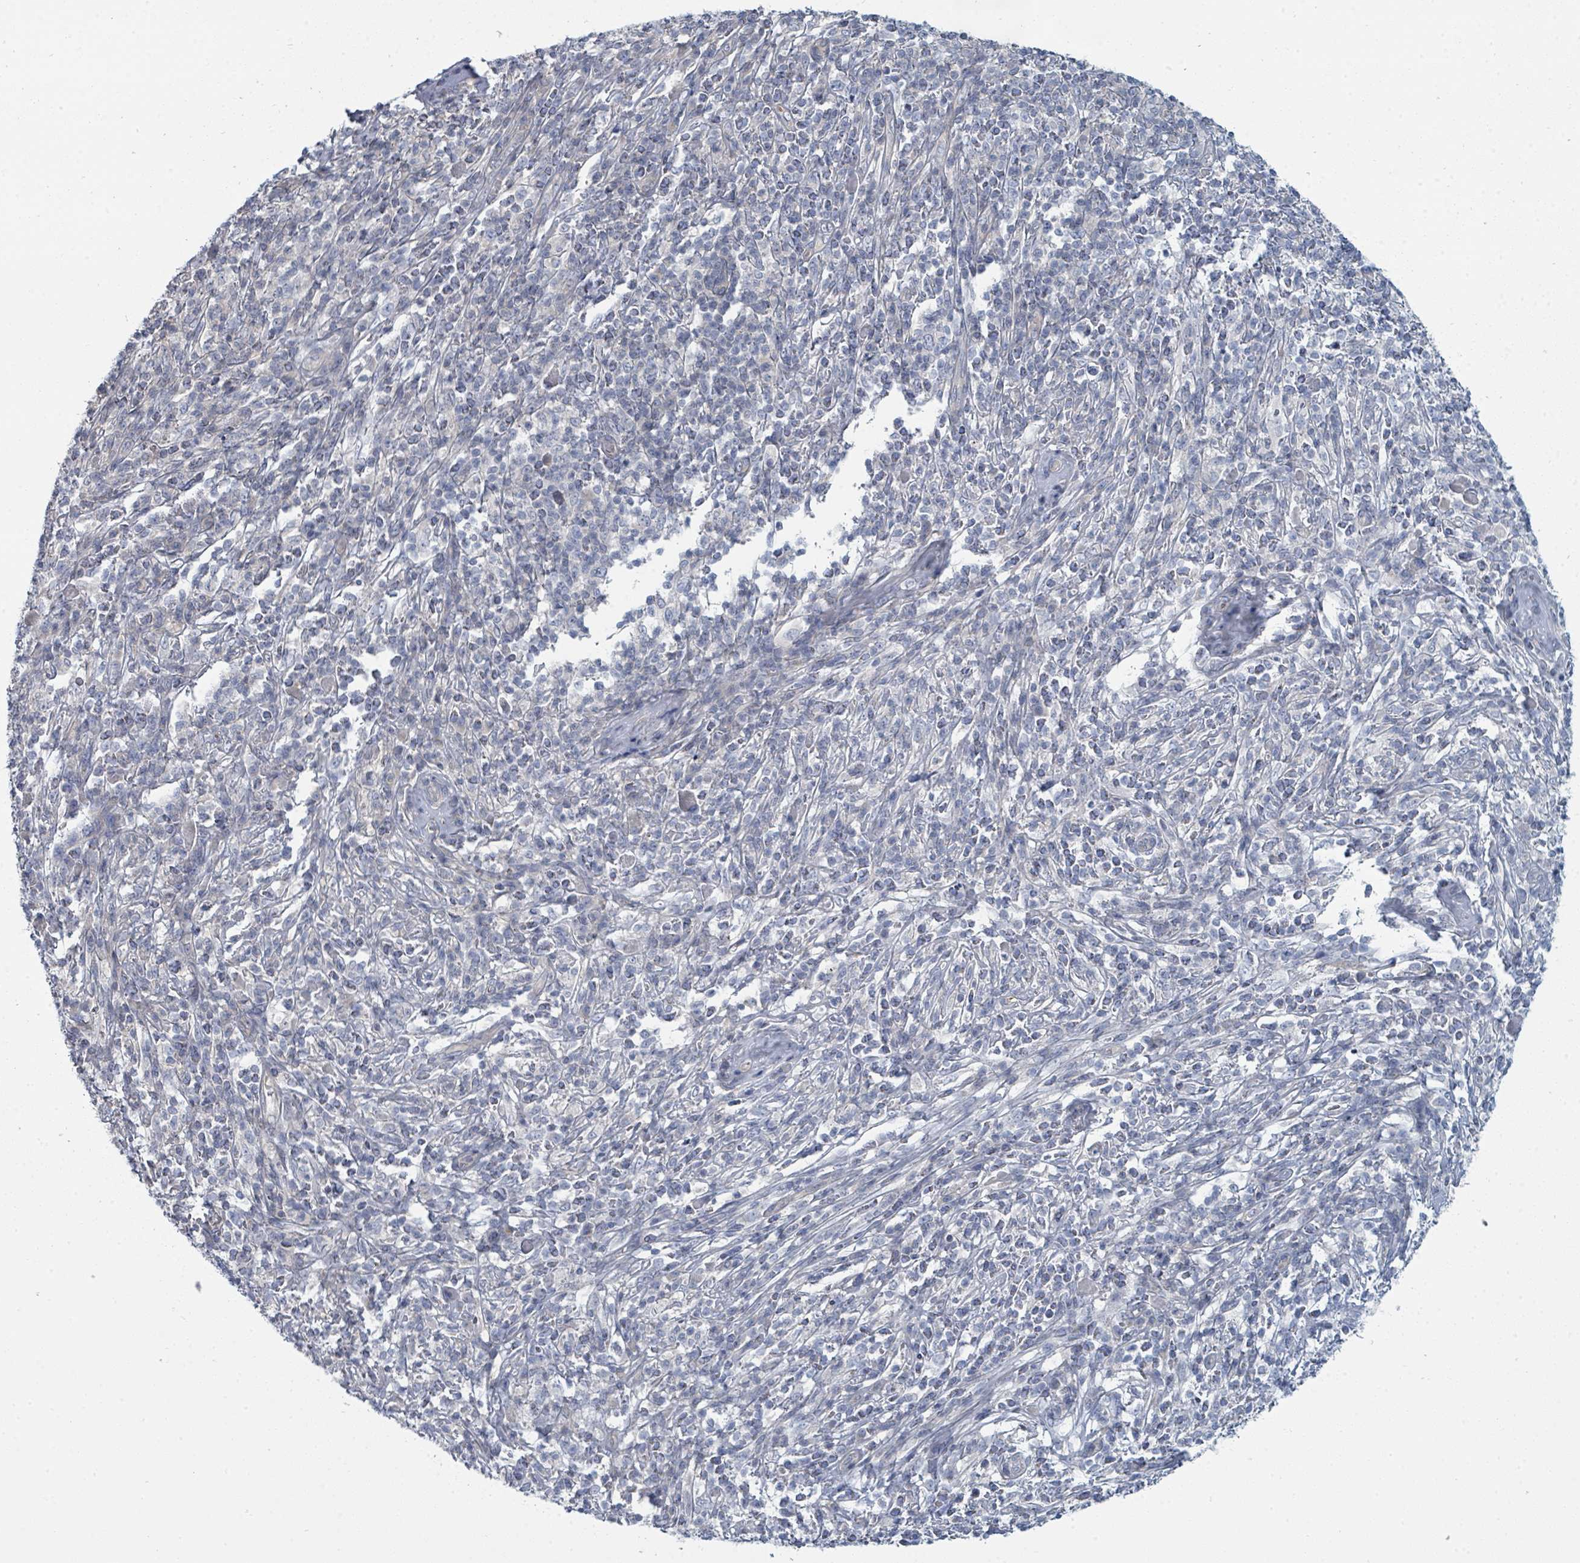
{"staining": {"intensity": "negative", "quantity": "none", "location": "none"}, "tissue": "melanoma", "cell_type": "Tumor cells", "image_type": "cancer", "snomed": [{"axis": "morphology", "description": "Malignant melanoma, NOS"}, {"axis": "topography", "description": "Skin"}], "caption": "Melanoma was stained to show a protein in brown. There is no significant expression in tumor cells. The staining is performed using DAB (3,3'-diaminobenzidine) brown chromogen with nuclei counter-stained in using hematoxylin.", "gene": "SLC25A45", "patient": {"sex": "male", "age": 66}}